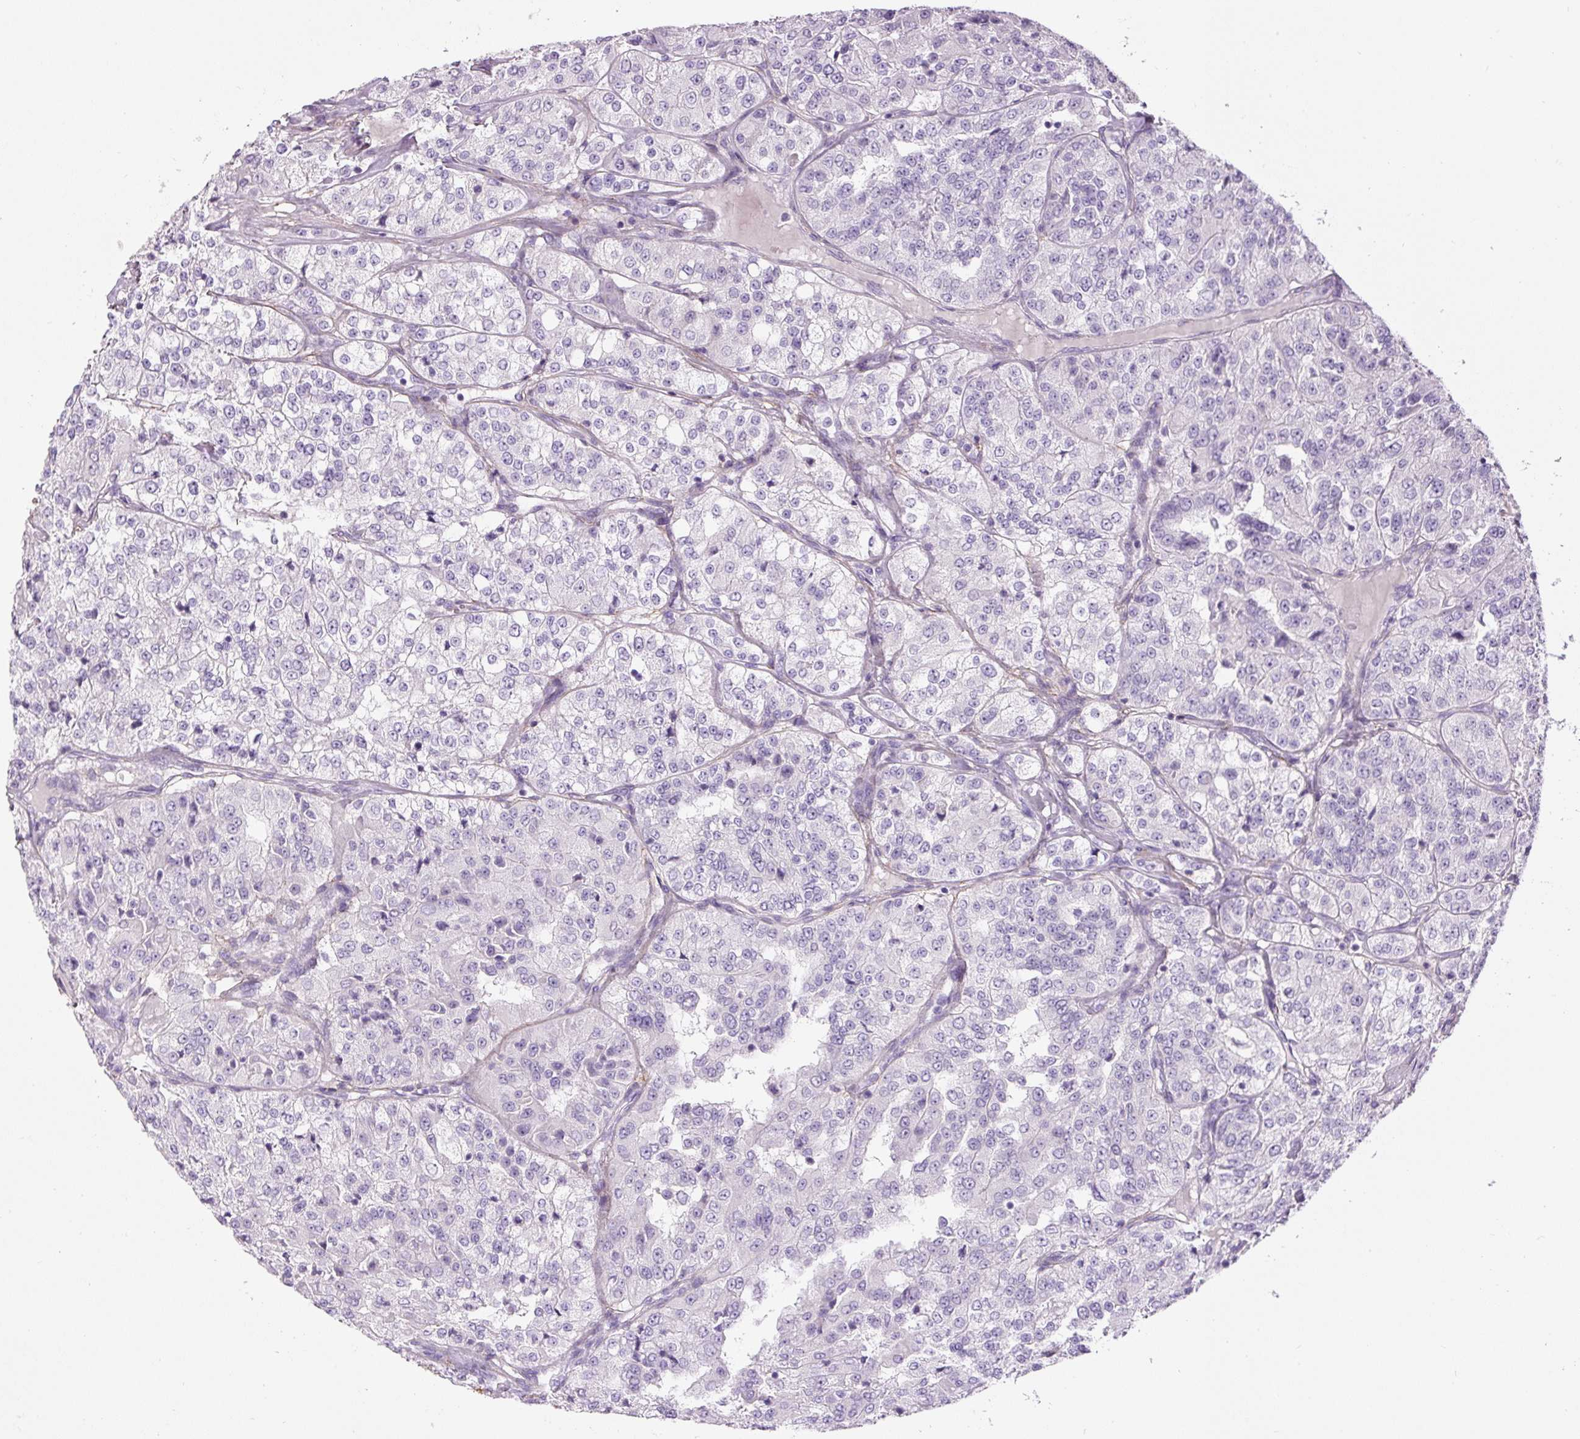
{"staining": {"intensity": "negative", "quantity": "none", "location": "none"}, "tissue": "renal cancer", "cell_type": "Tumor cells", "image_type": "cancer", "snomed": [{"axis": "morphology", "description": "Adenocarcinoma, NOS"}, {"axis": "topography", "description": "Kidney"}], "caption": "This is an immunohistochemistry micrograph of human renal cancer (adenocarcinoma). There is no positivity in tumor cells.", "gene": "FBN1", "patient": {"sex": "female", "age": 63}}